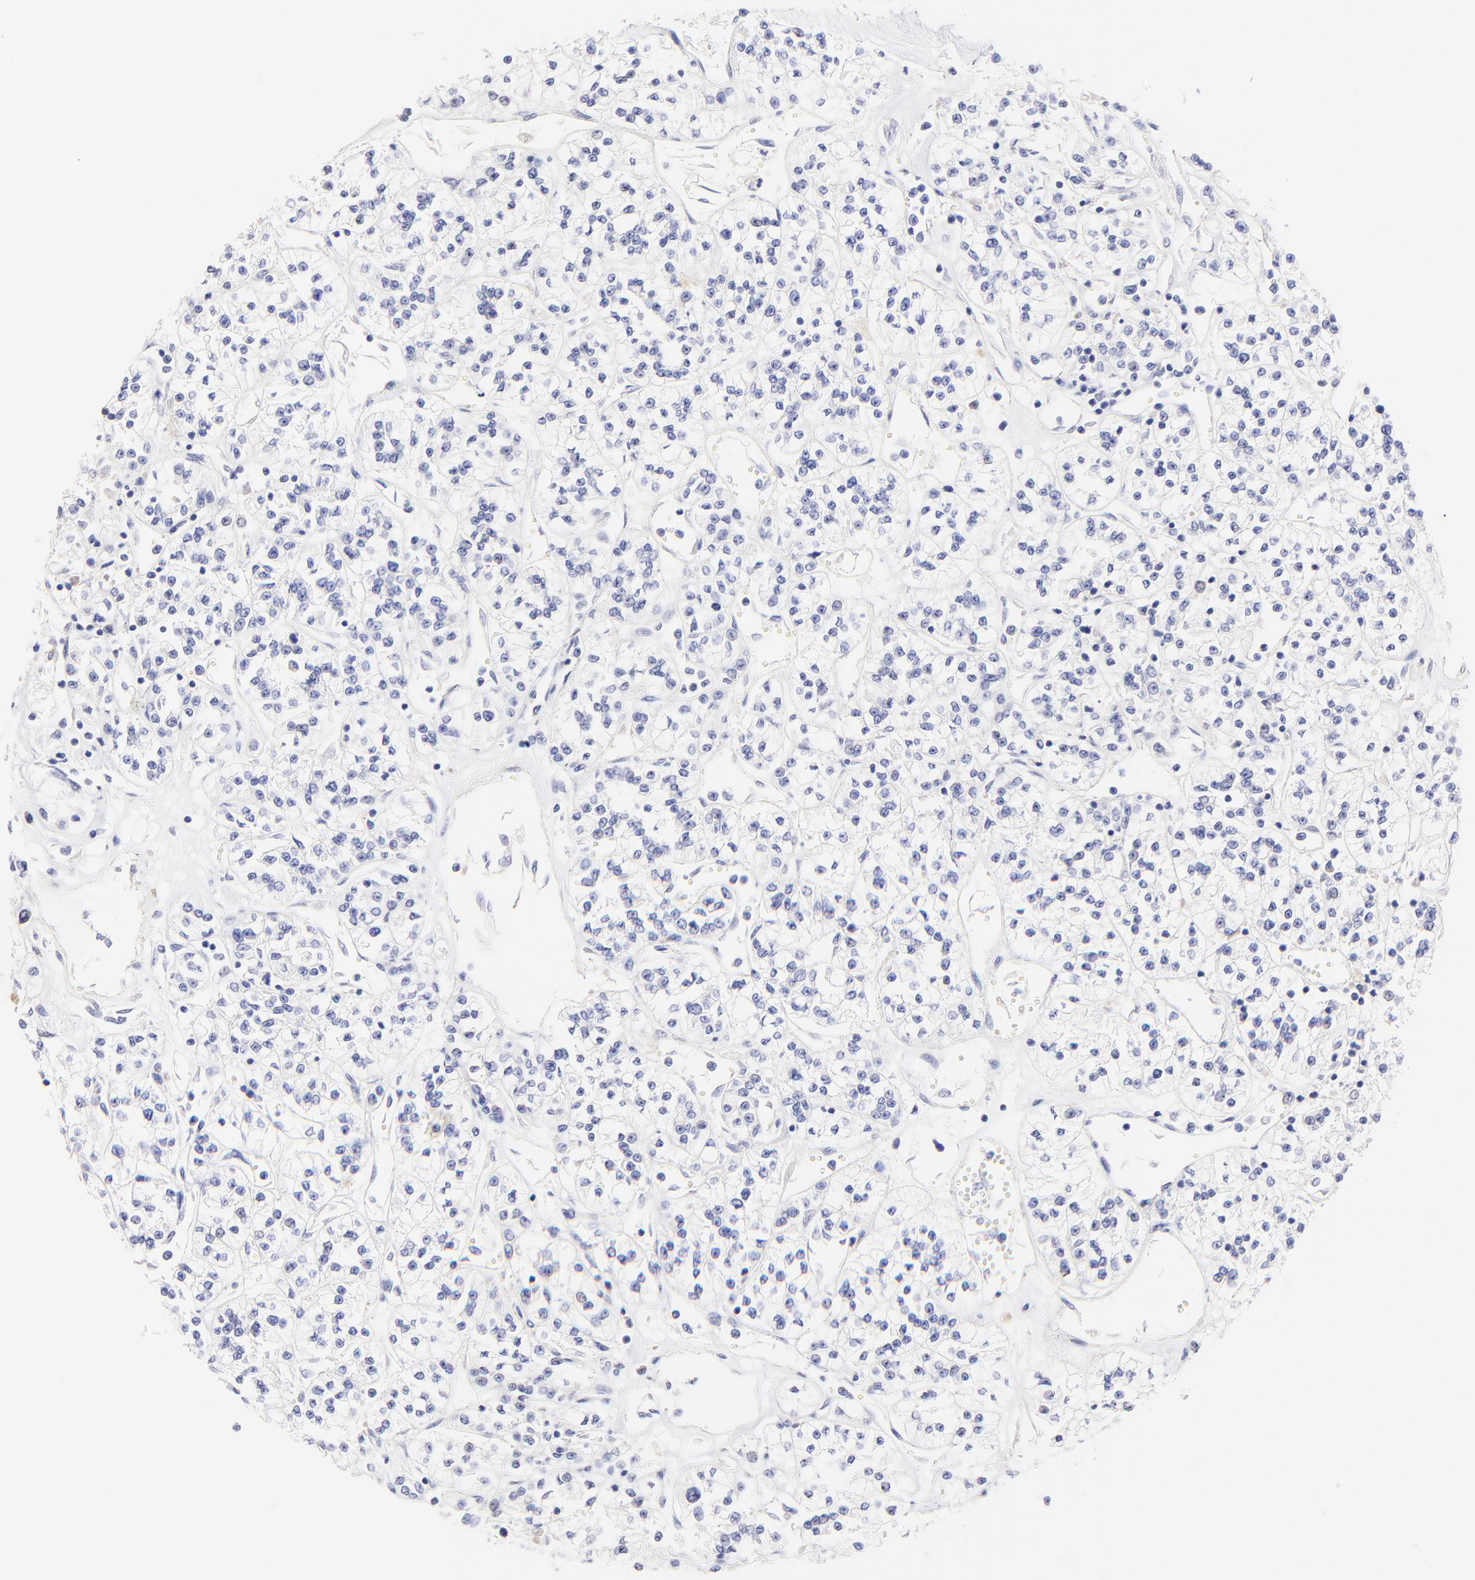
{"staining": {"intensity": "negative", "quantity": "none", "location": "none"}, "tissue": "renal cancer", "cell_type": "Tumor cells", "image_type": "cancer", "snomed": [{"axis": "morphology", "description": "Adenocarcinoma, NOS"}, {"axis": "topography", "description": "Kidney"}], "caption": "DAB immunohistochemical staining of human renal cancer shows no significant positivity in tumor cells.", "gene": "RAB3A", "patient": {"sex": "female", "age": 76}}